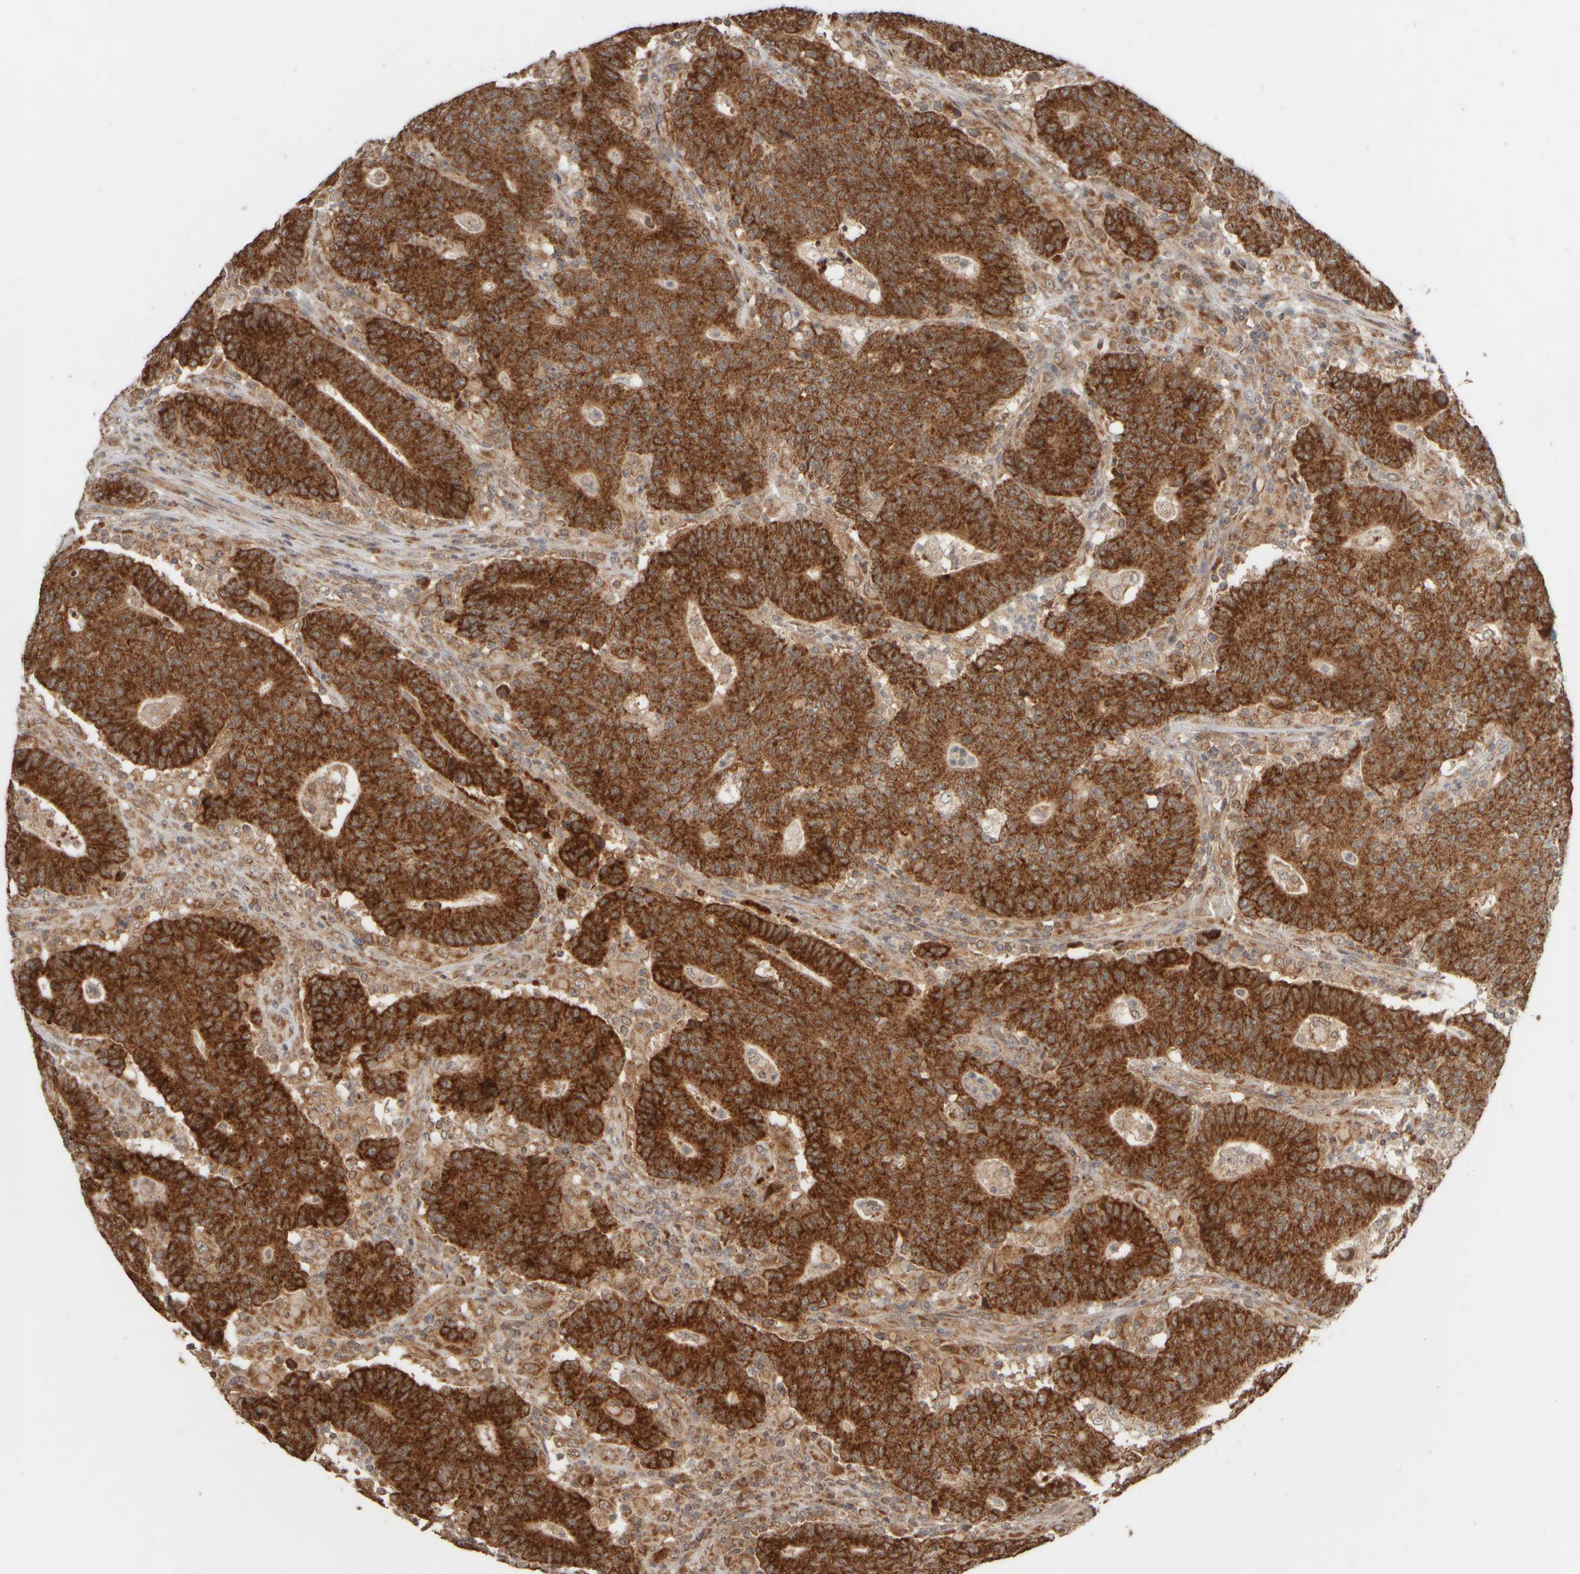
{"staining": {"intensity": "strong", "quantity": ">75%", "location": "cytoplasmic/membranous"}, "tissue": "colorectal cancer", "cell_type": "Tumor cells", "image_type": "cancer", "snomed": [{"axis": "morphology", "description": "Normal tissue, NOS"}, {"axis": "morphology", "description": "Adenocarcinoma, NOS"}, {"axis": "topography", "description": "Colon"}], "caption": "A high amount of strong cytoplasmic/membranous expression is identified in approximately >75% of tumor cells in colorectal cancer tissue. The protein of interest is shown in brown color, while the nuclei are stained blue.", "gene": "EIF2B3", "patient": {"sex": "female", "age": 75}}